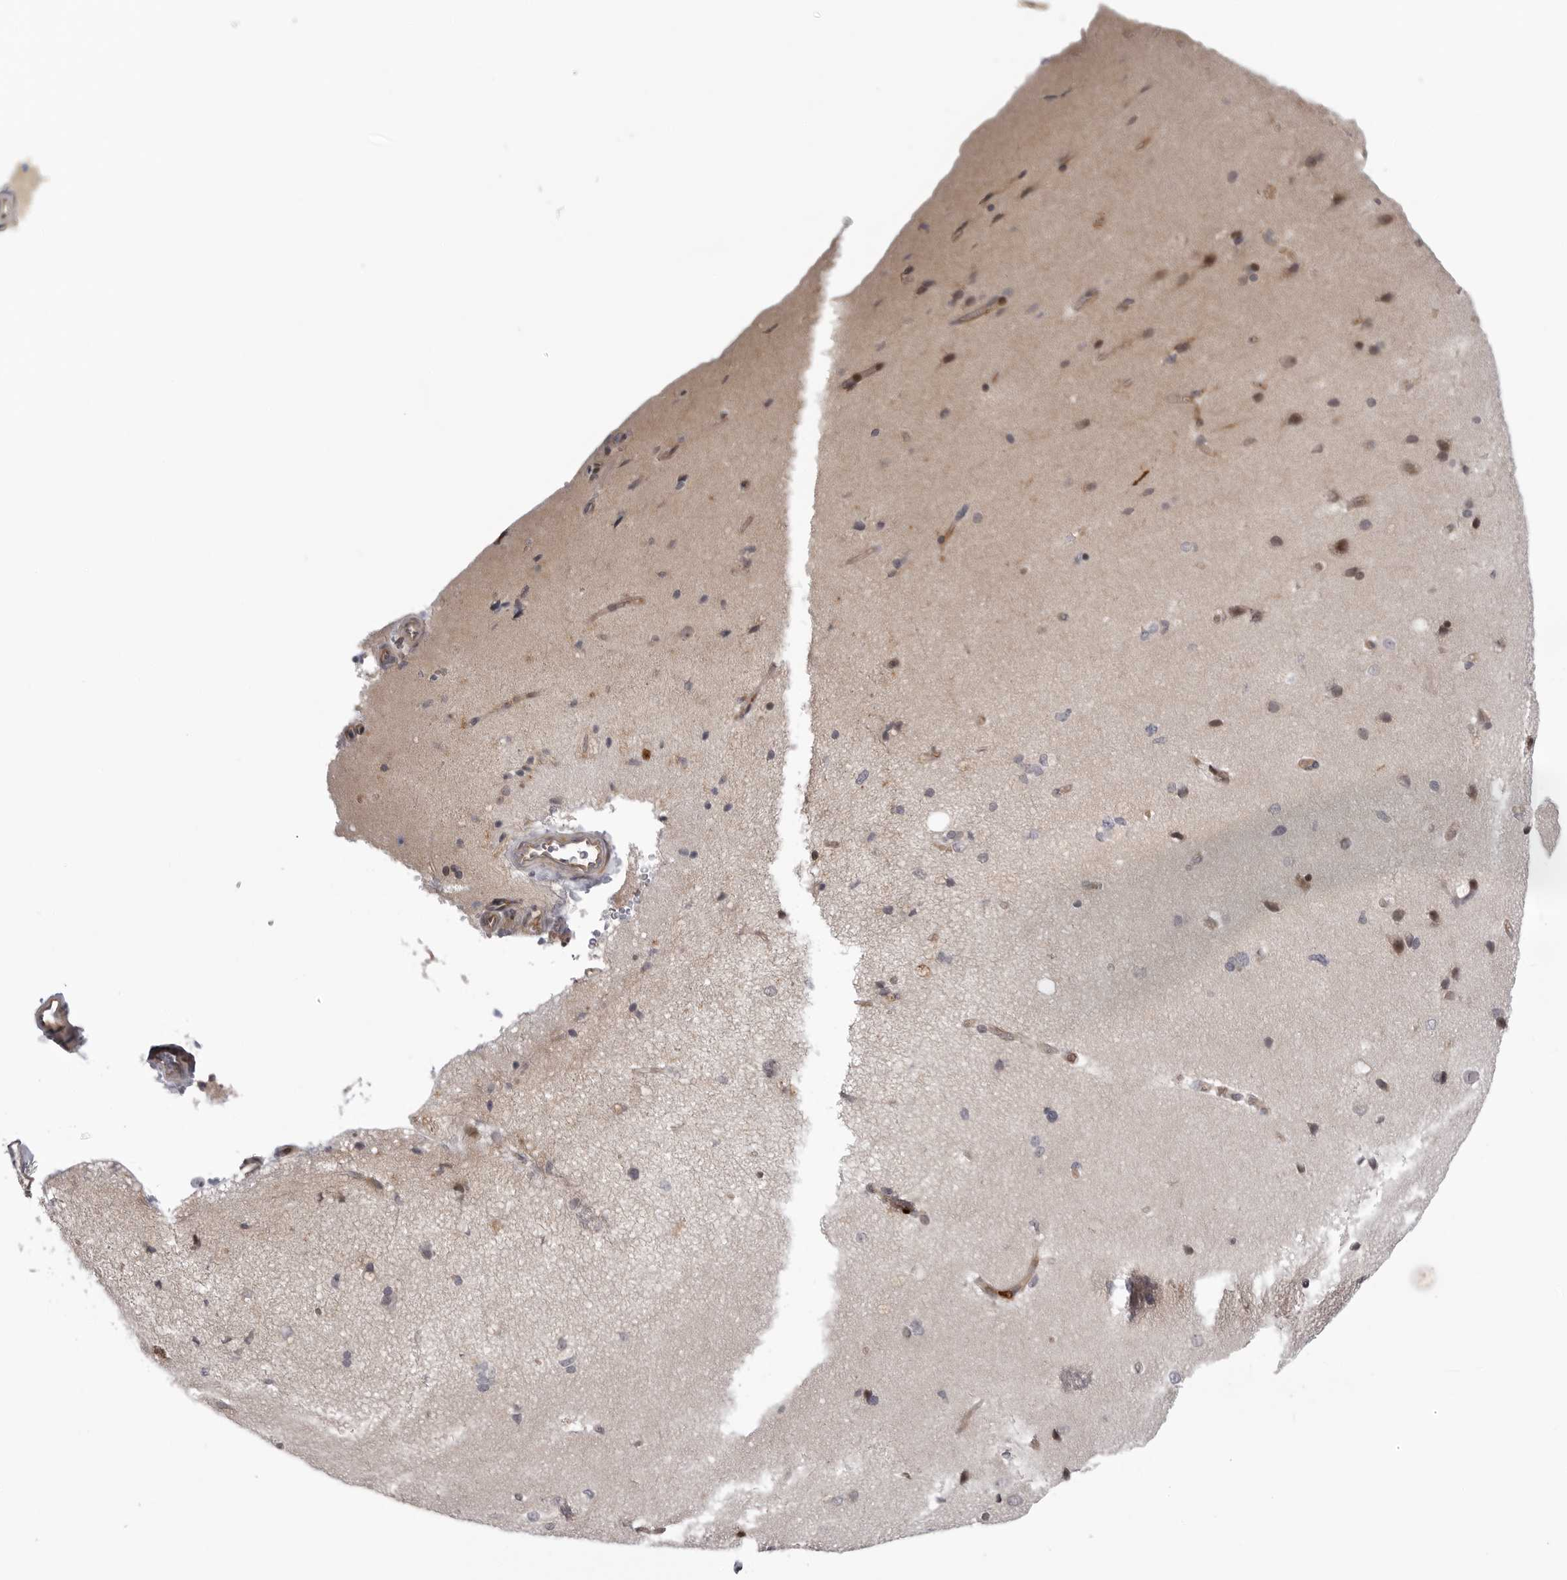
{"staining": {"intensity": "negative", "quantity": "none", "location": "none"}, "tissue": "cerebral cortex", "cell_type": "Endothelial cells", "image_type": "normal", "snomed": [{"axis": "morphology", "description": "Normal tissue, NOS"}, {"axis": "topography", "description": "Cerebral cortex"}], "caption": "The image displays no significant expression in endothelial cells of cerebral cortex.", "gene": "ABL1", "patient": {"sex": "male", "age": 62}}